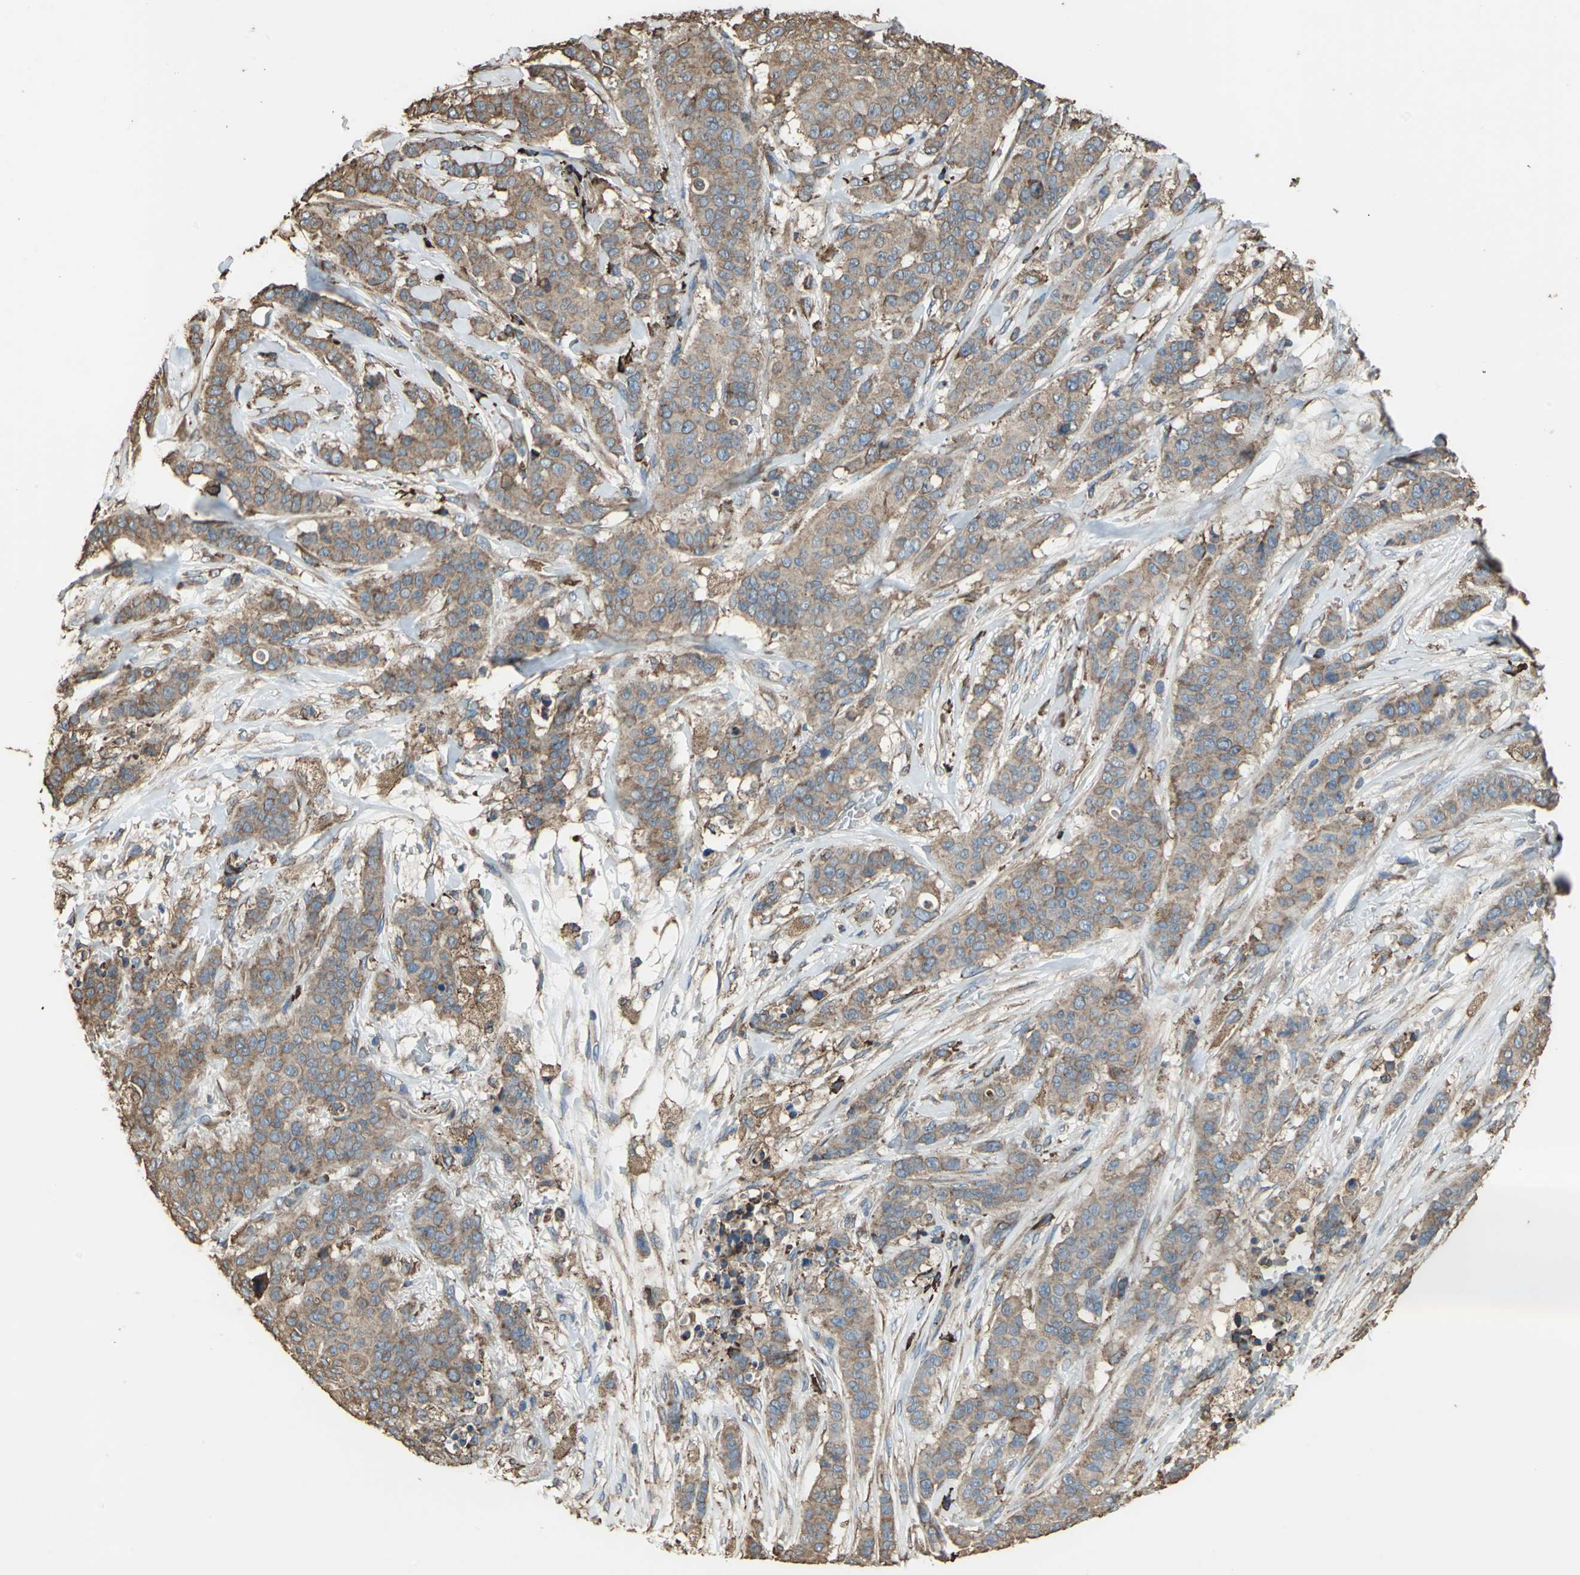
{"staining": {"intensity": "moderate", "quantity": ">75%", "location": "cytoplasmic/membranous"}, "tissue": "breast cancer", "cell_type": "Tumor cells", "image_type": "cancer", "snomed": [{"axis": "morphology", "description": "Duct carcinoma"}, {"axis": "topography", "description": "Breast"}], "caption": "IHC (DAB (3,3'-diaminobenzidine)) staining of human breast cancer (intraductal carcinoma) shows moderate cytoplasmic/membranous protein staining in approximately >75% of tumor cells.", "gene": "GPANK1", "patient": {"sex": "female", "age": 40}}